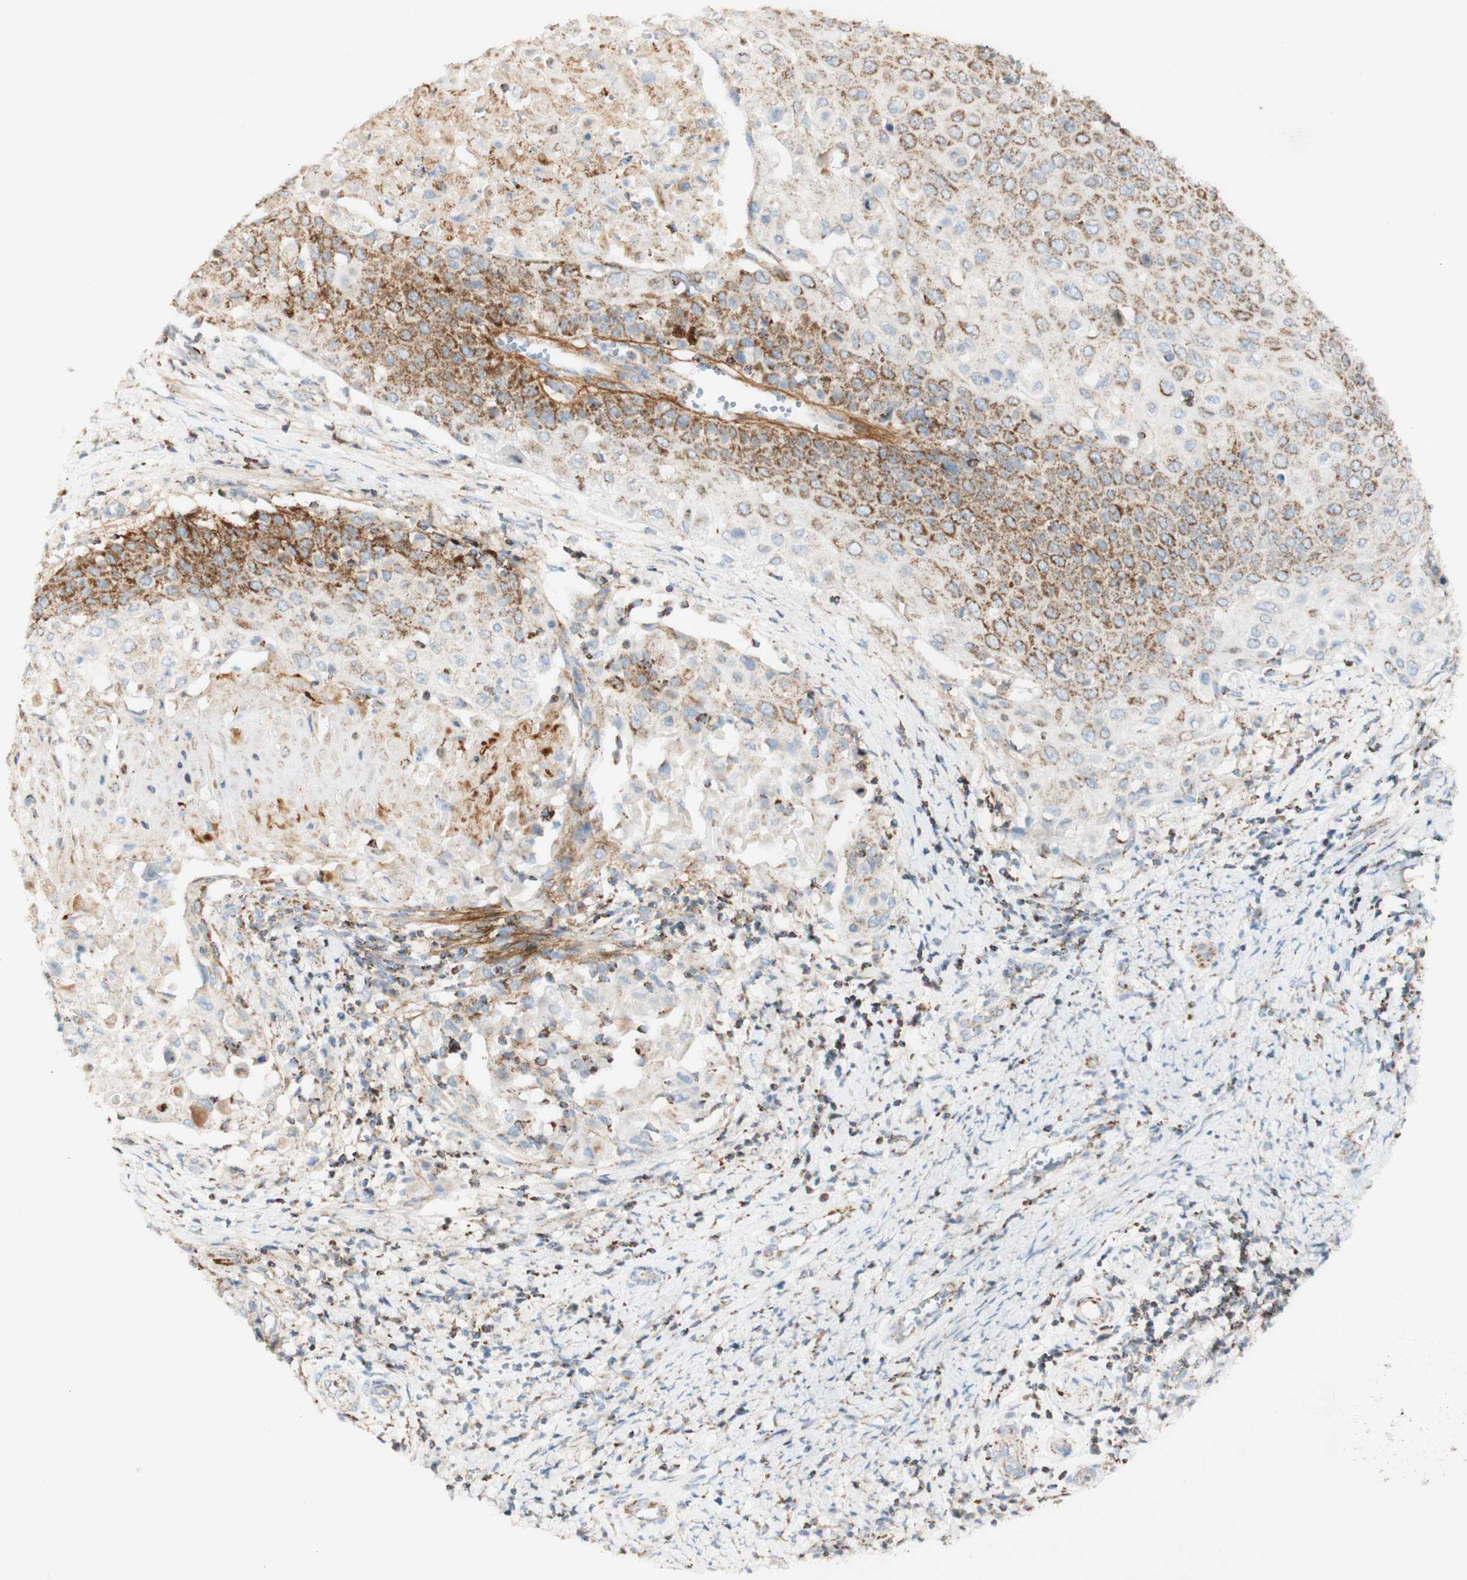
{"staining": {"intensity": "moderate", "quantity": ">75%", "location": "cytoplasmic/membranous"}, "tissue": "cervical cancer", "cell_type": "Tumor cells", "image_type": "cancer", "snomed": [{"axis": "morphology", "description": "Squamous cell carcinoma, NOS"}, {"axis": "topography", "description": "Cervix"}], "caption": "Human squamous cell carcinoma (cervical) stained with a protein marker exhibits moderate staining in tumor cells.", "gene": "OXCT1", "patient": {"sex": "female", "age": 39}}